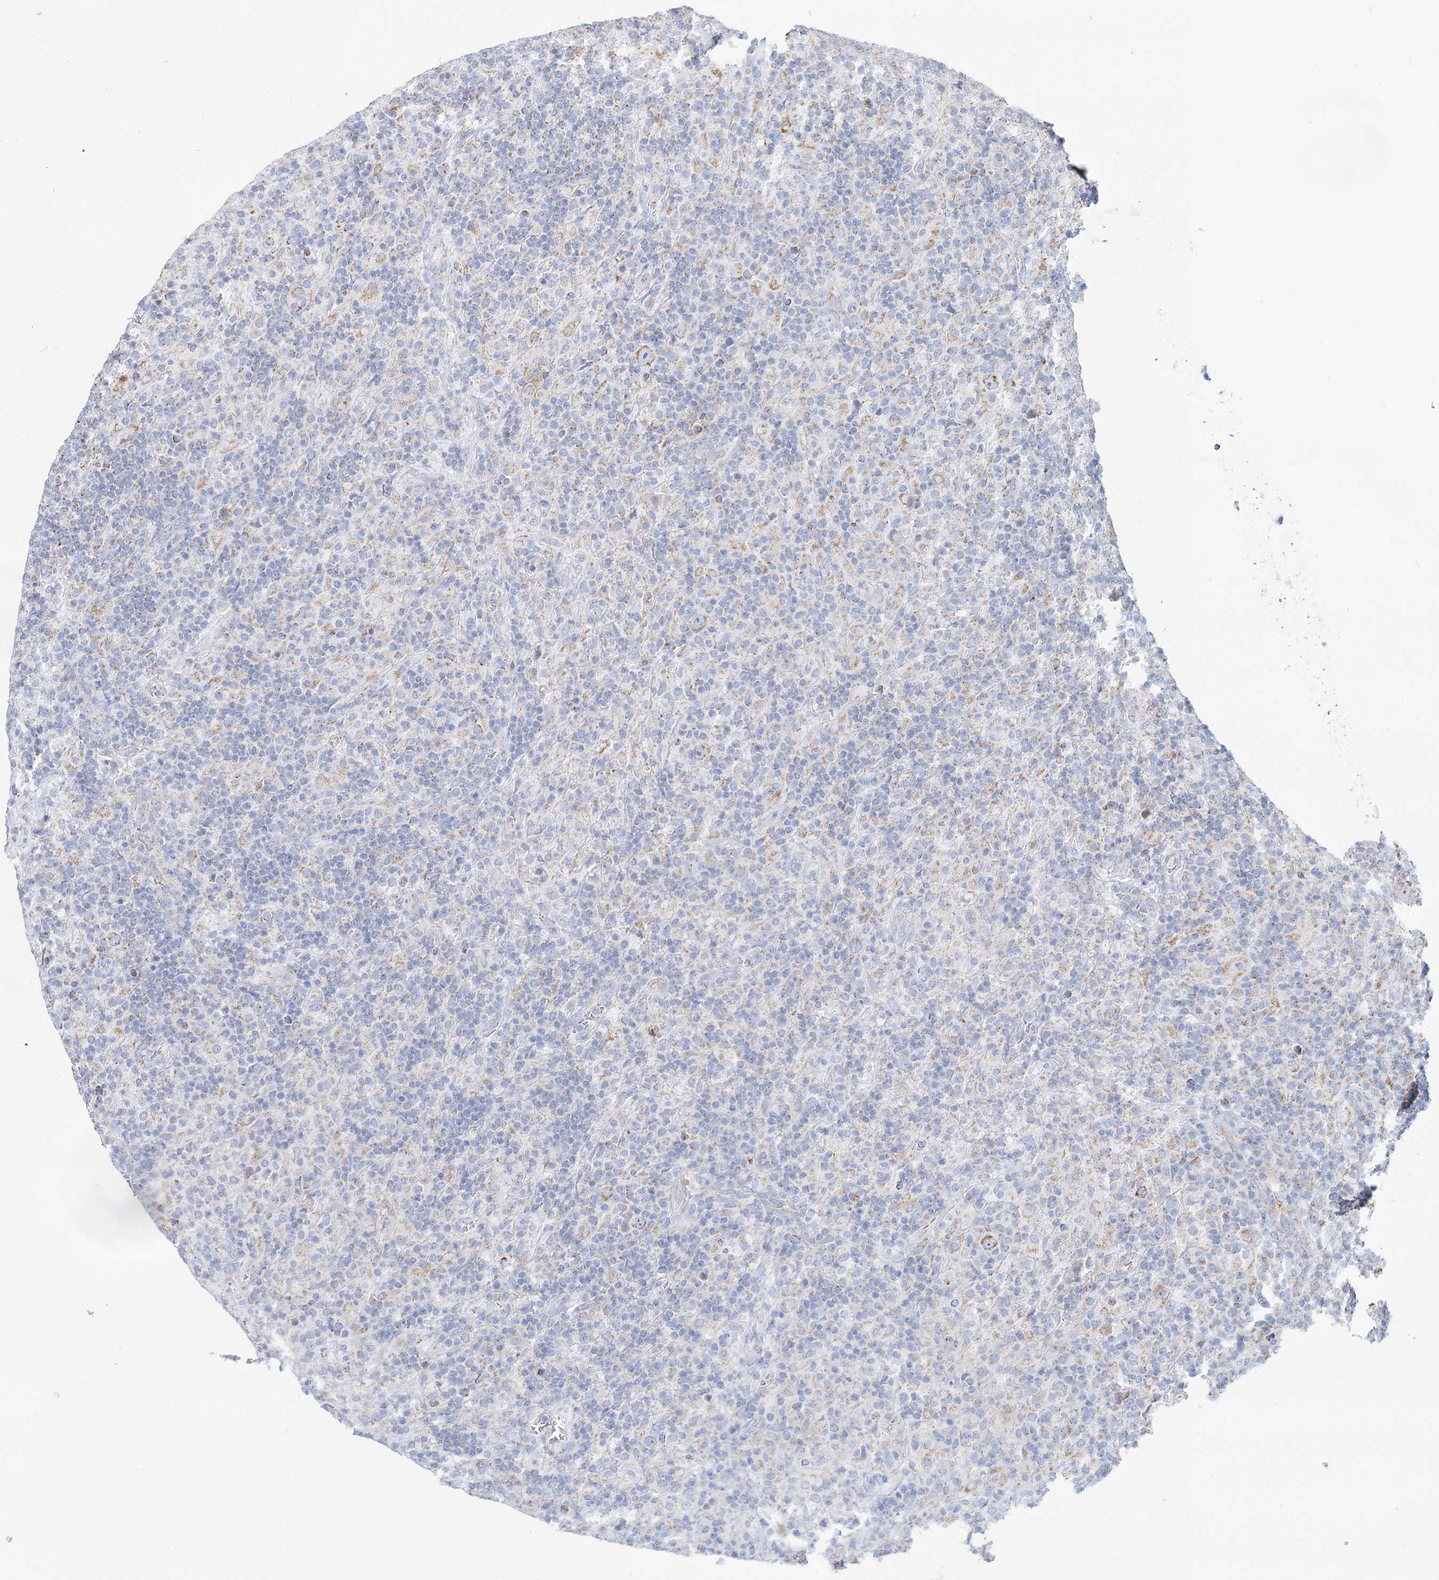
{"staining": {"intensity": "moderate", "quantity": "<25%", "location": "cytoplasmic/membranous"}, "tissue": "lymphoma", "cell_type": "Tumor cells", "image_type": "cancer", "snomed": [{"axis": "morphology", "description": "Hodgkin's disease, NOS"}, {"axis": "topography", "description": "Lymph node"}], "caption": "DAB (3,3'-diaminobenzidine) immunohistochemical staining of human lymphoma shows moderate cytoplasmic/membranous protein expression in about <25% of tumor cells.", "gene": "MCCC2", "patient": {"sex": "male", "age": 70}}